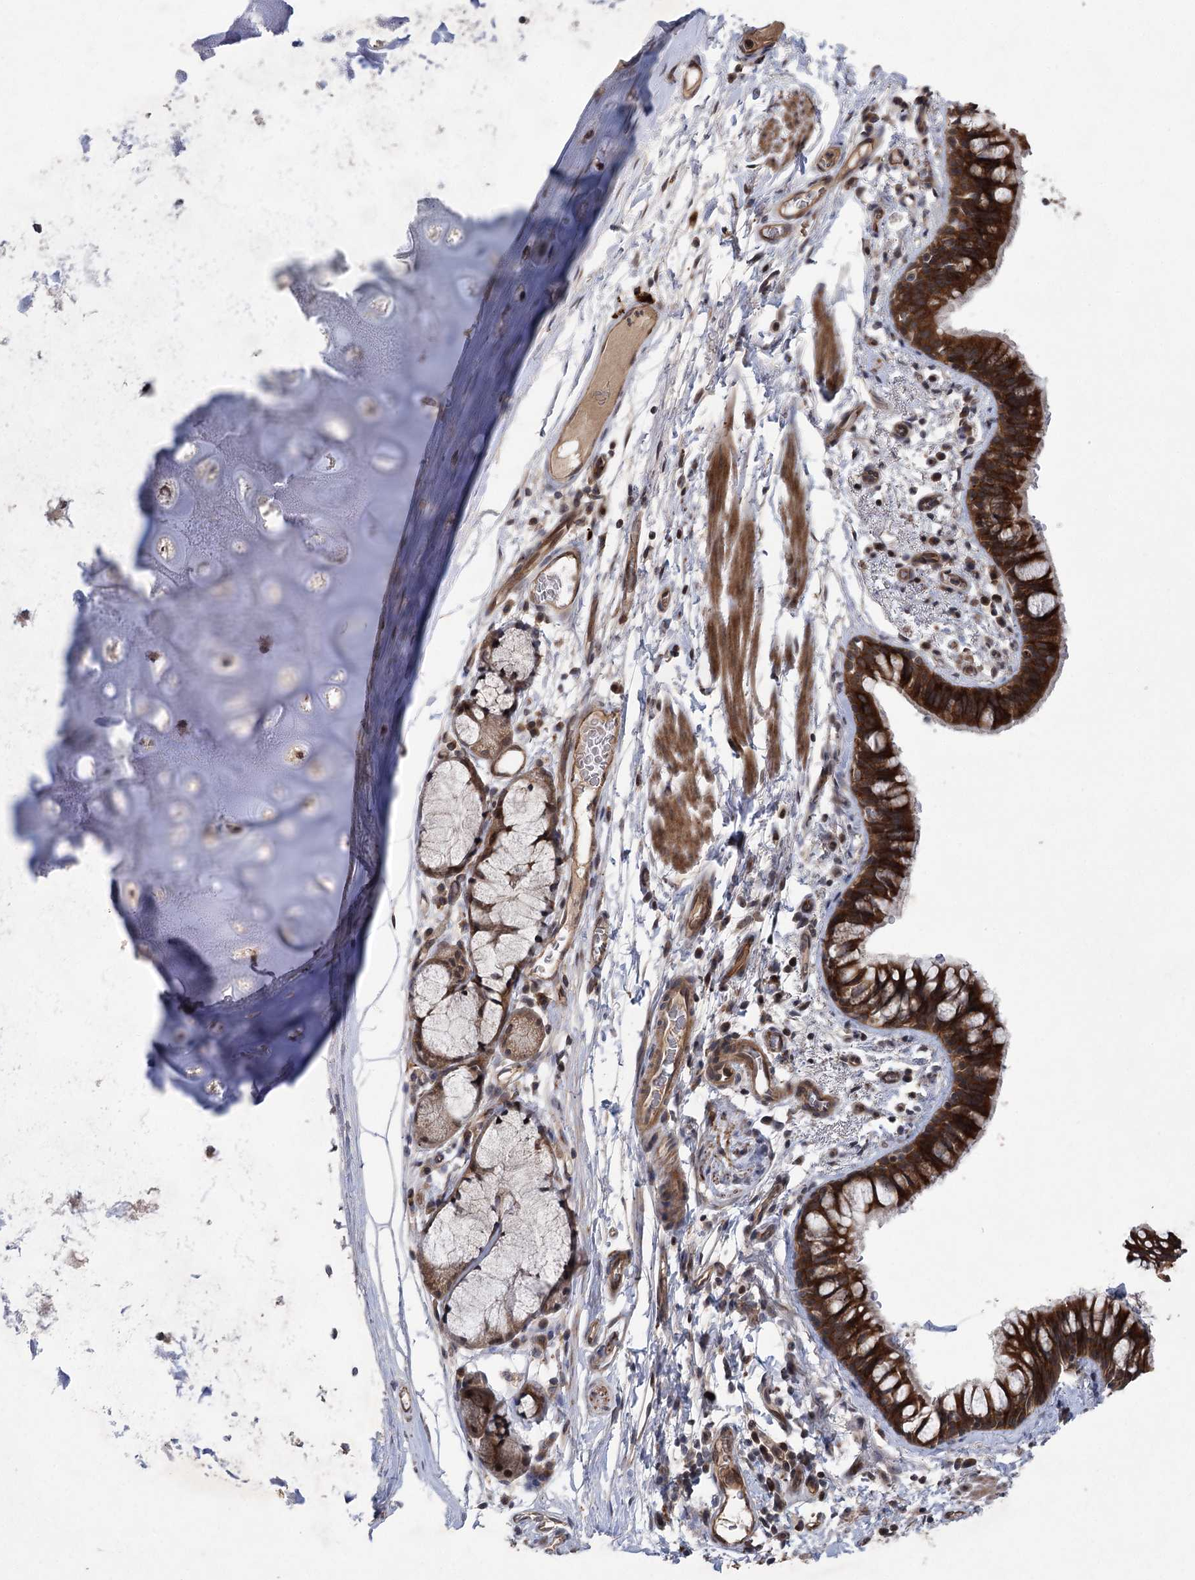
{"staining": {"intensity": "strong", "quantity": ">75%", "location": "cytoplasmic/membranous"}, "tissue": "bronchus", "cell_type": "Respiratory epithelial cells", "image_type": "normal", "snomed": [{"axis": "morphology", "description": "Normal tissue, NOS"}, {"axis": "topography", "description": "Cartilage tissue"}, {"axis": "topography", "description": "Bronchus"}], "caption": "Bronchus stained with DAB IHC exhibits high levels of strong cytoplasmic/membranous positivity in about >75% of respiratory epithelial cells. (Brightfield microscopy of DAB IHC at high magnification).", "gene": "METTL24", "patient": {"sex": "female", "age": 36}}